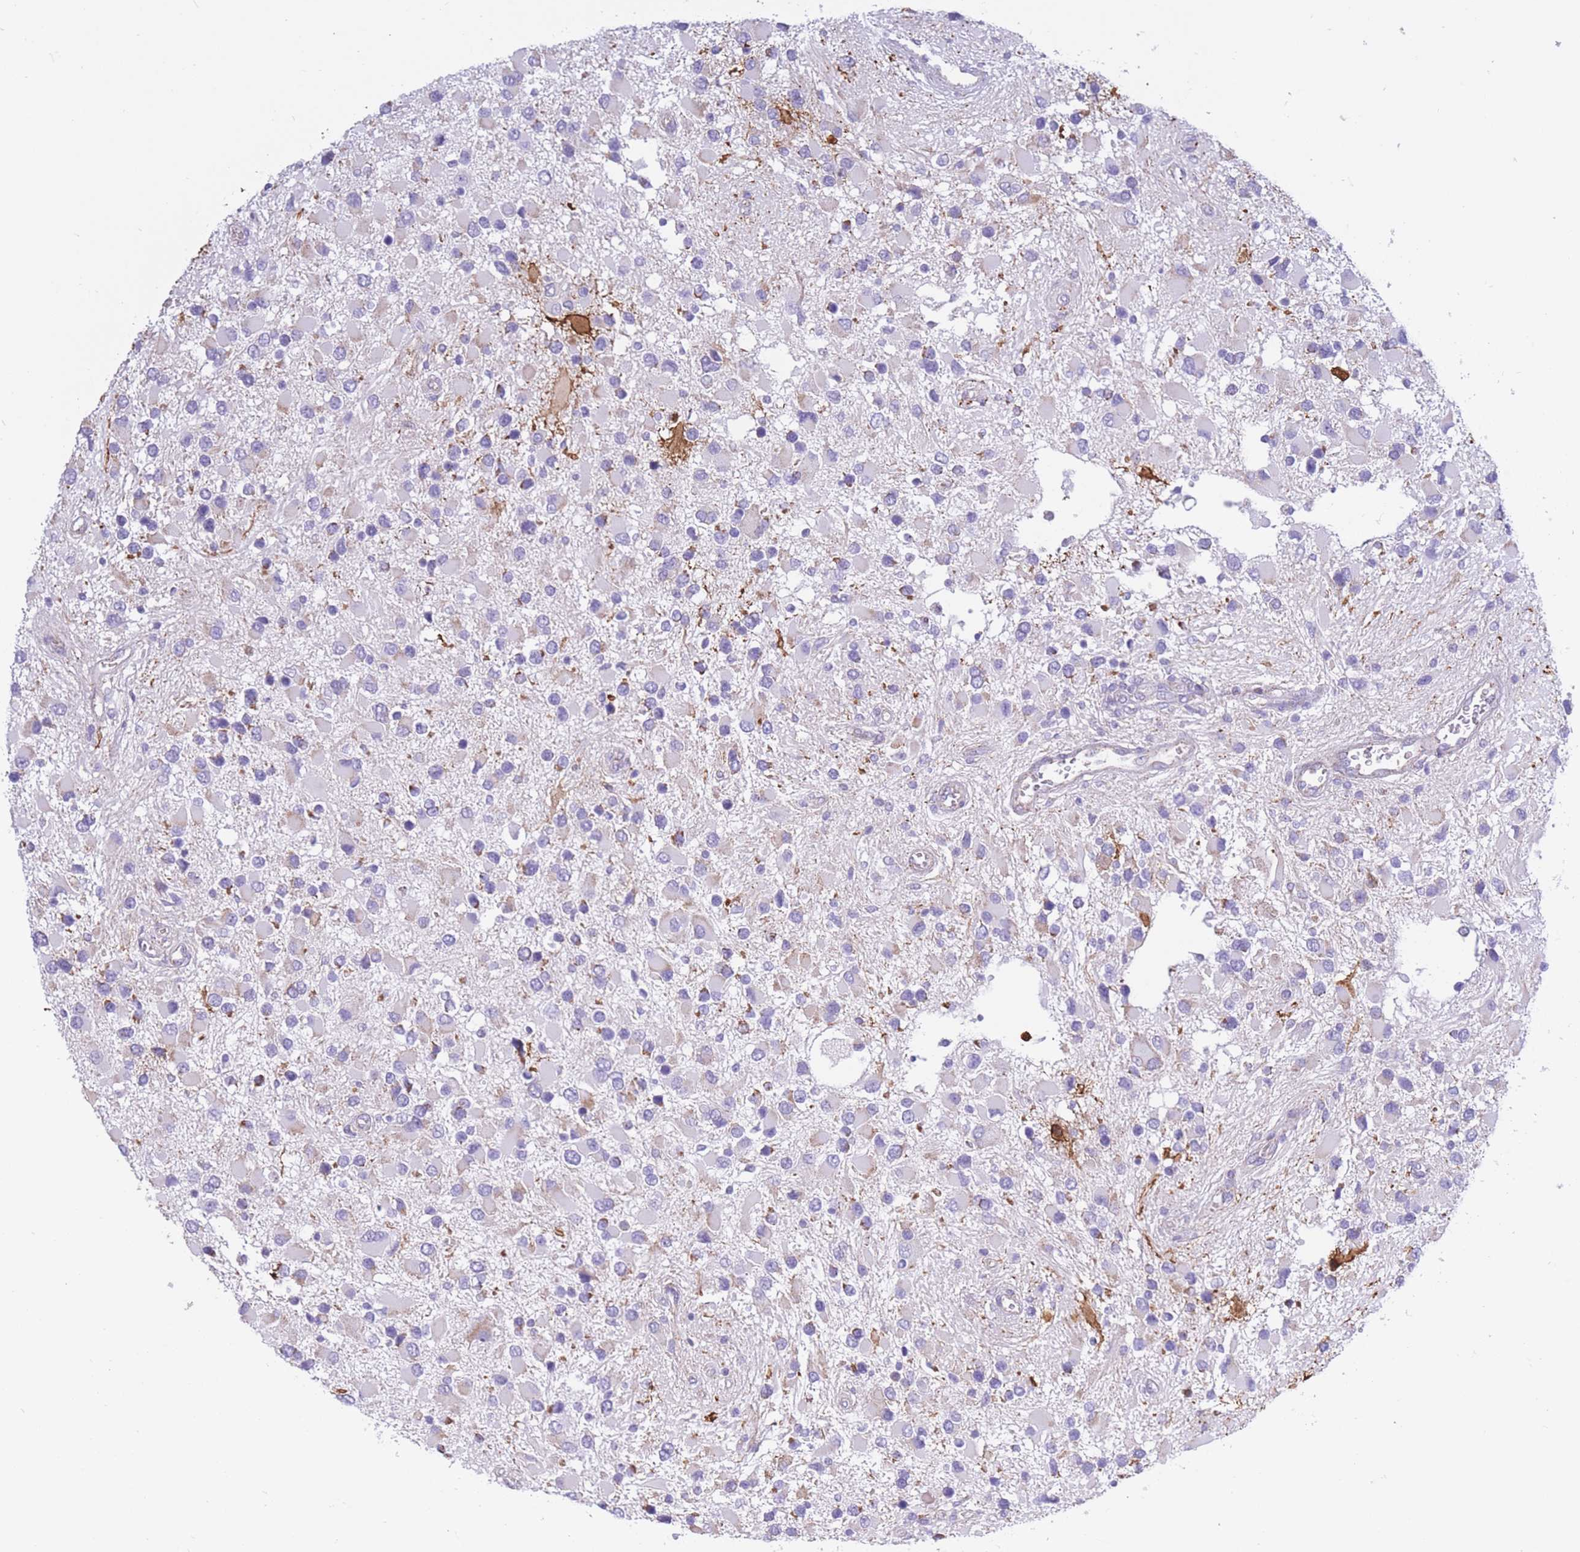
{"staining": {"intensity": "negative", "quantity": "none", "location": "none"}, "tissue": "glioma", "cell_type": "Tumor cells", "image_type": "cancer", "snomed": [{"axis": "morphology", "description": "Glioma, malignant, High grade"}, {"axis": "topography", "description": "Brain"}], "caption": "Histopathology image shows no protein staining in tumor cells of glioma tissue.", "gene": "PDHA1", "patient": {"sex": "male", "age": 53}}